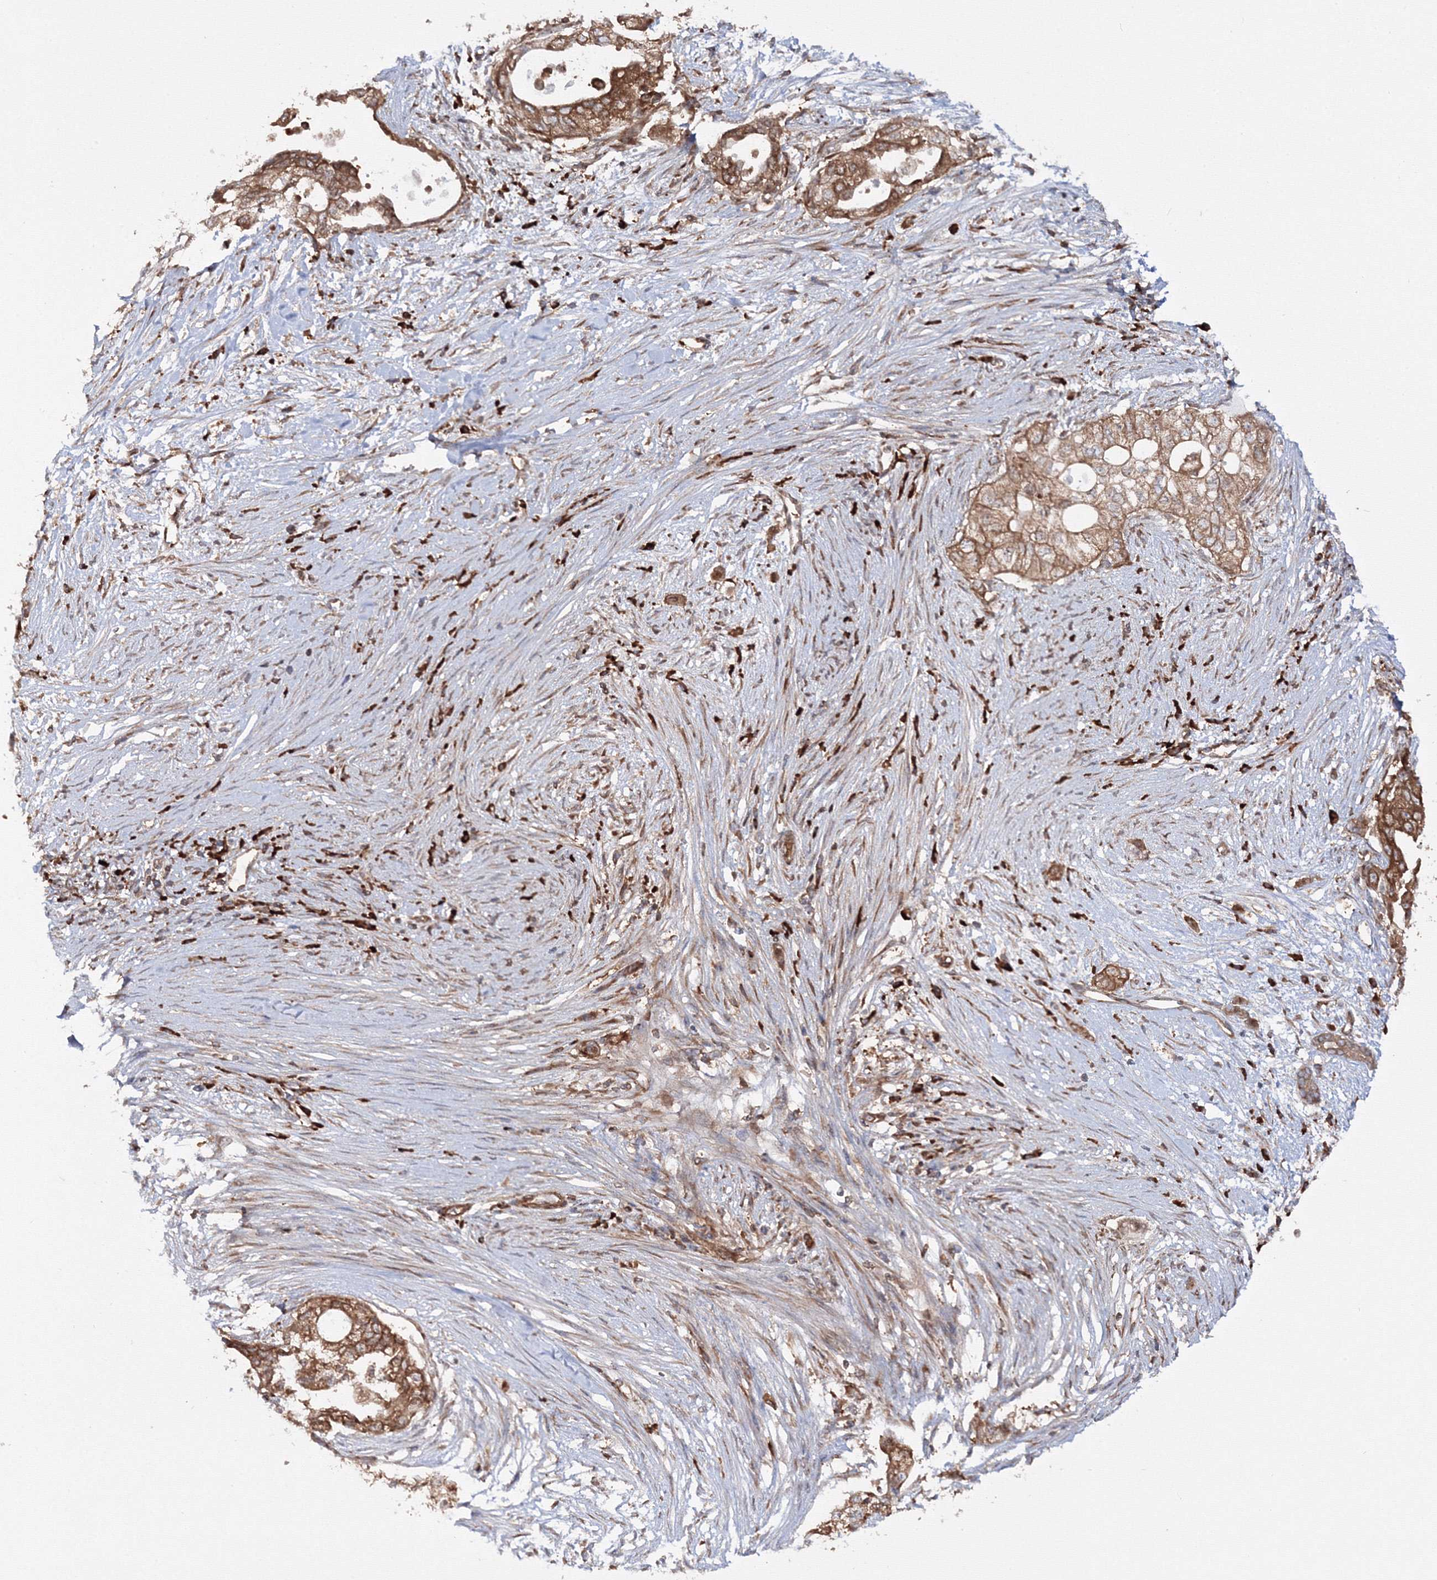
{"staining": {"intensity": "moderate", "quantity": ">75%", "location": "cytoplasmic/membranous"}, "tissue": "pancreatic cancer", "cell_type": "Tumor cells", "image_type": "cancer", "snomed": [{"axis": "morphology", "description": "Adenocarcinoma, NOS"}, {"axis": "topography", "description": "Pancreas"}], "caption": "DAB (3,3'-diaminobenzidine) immunohistochemical staining of human pancreatic adenocarcinoma demonstrates moderate cytoplasmic/membranous protein staining in approximately >75% of tumor cells.", "gene": "HARS1", "patient": {"sex": "male", "age": 72}}